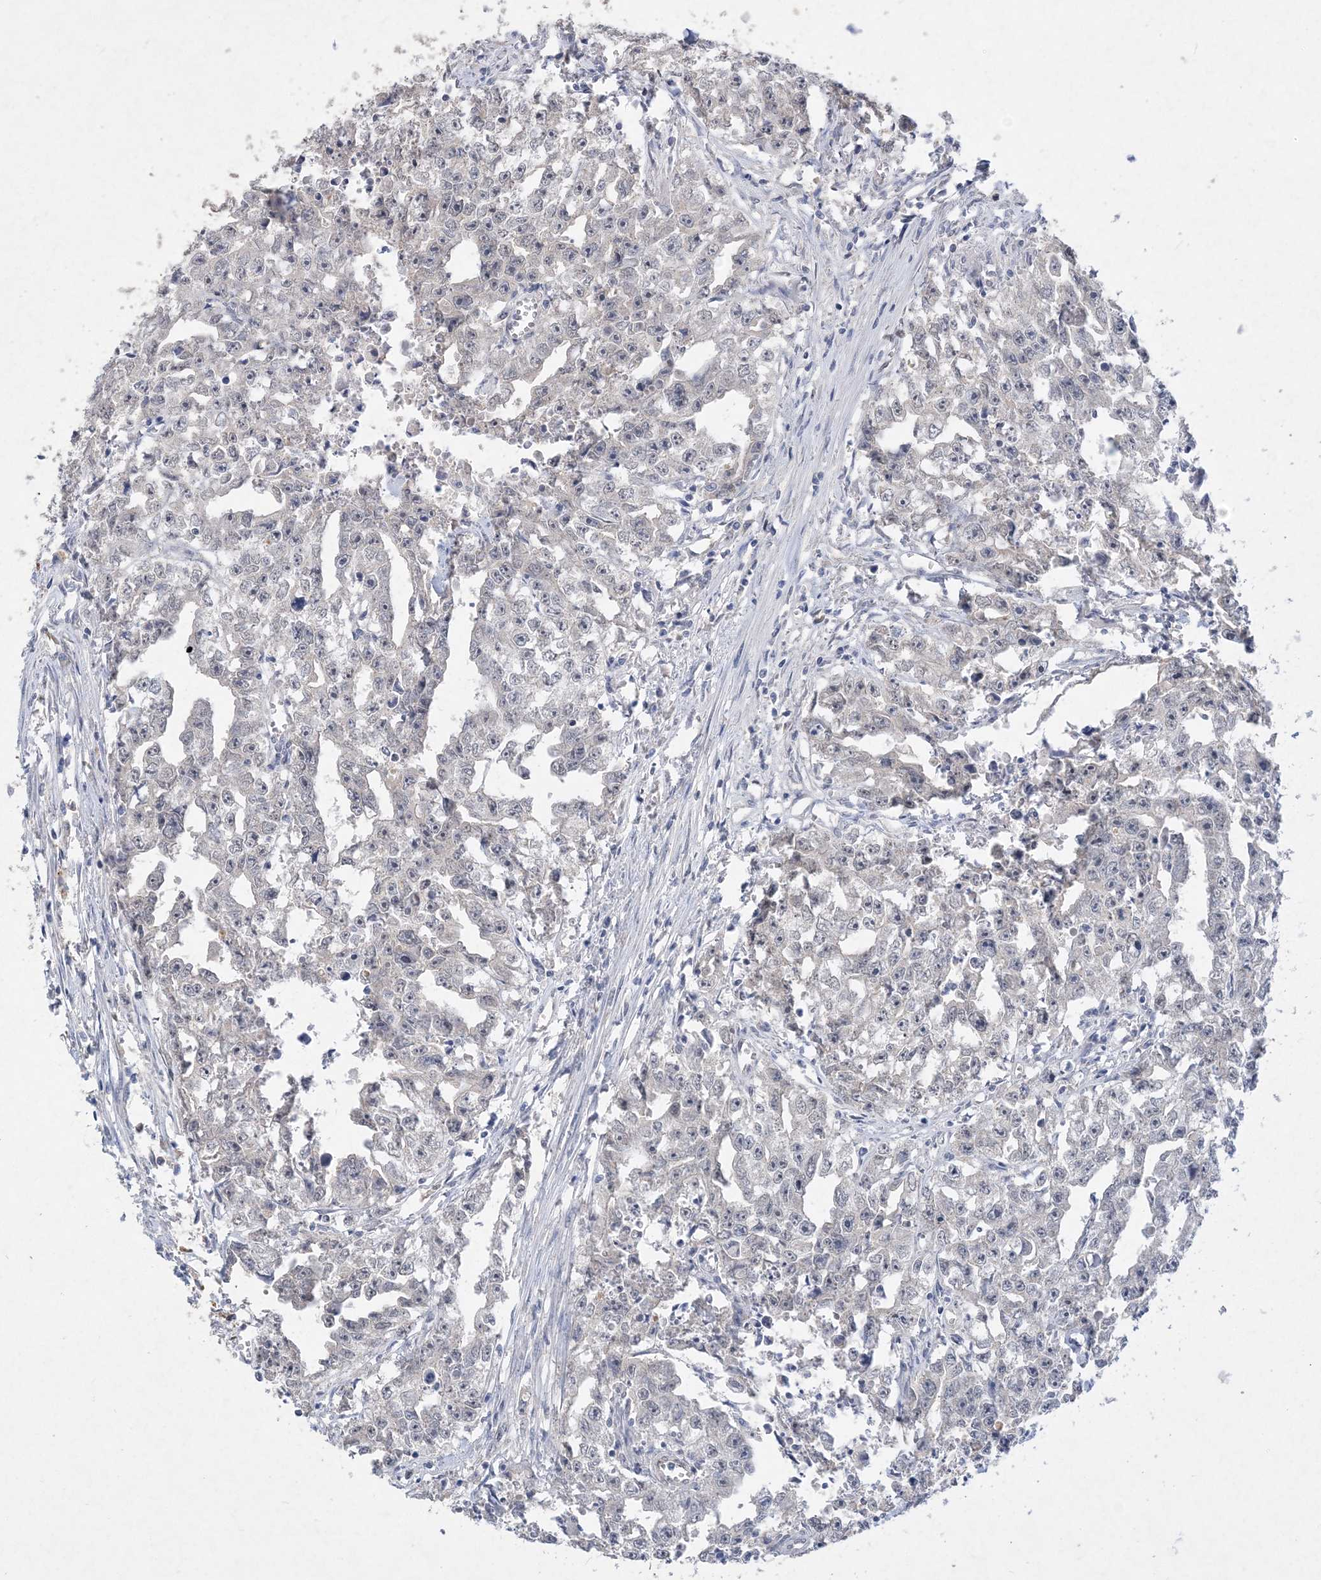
{"staining": {"intensity": "negative", "quantity": "none", "location": "none"}, "tissue": "testis cancer", "cell_type": "Tumor cells", "image_type": "cancer", "snomed": [{"axis": "morphology", "description": "Seminoma, NOS"}, {"axis": "morphology", "description": "Carcinoma, Embryonal, NOS"}, {"axis": "topography", "description": "Testis"}], "caption": "Testis embryonal carcinoma was stained to show a protein in brown. There is no significant staining in tumor cells. (Immunohistochemistry (ihc), brightfield microscopy, high magnification).", "gene": "C11orf58", "patient": {"sex": "male", "age": 43}}